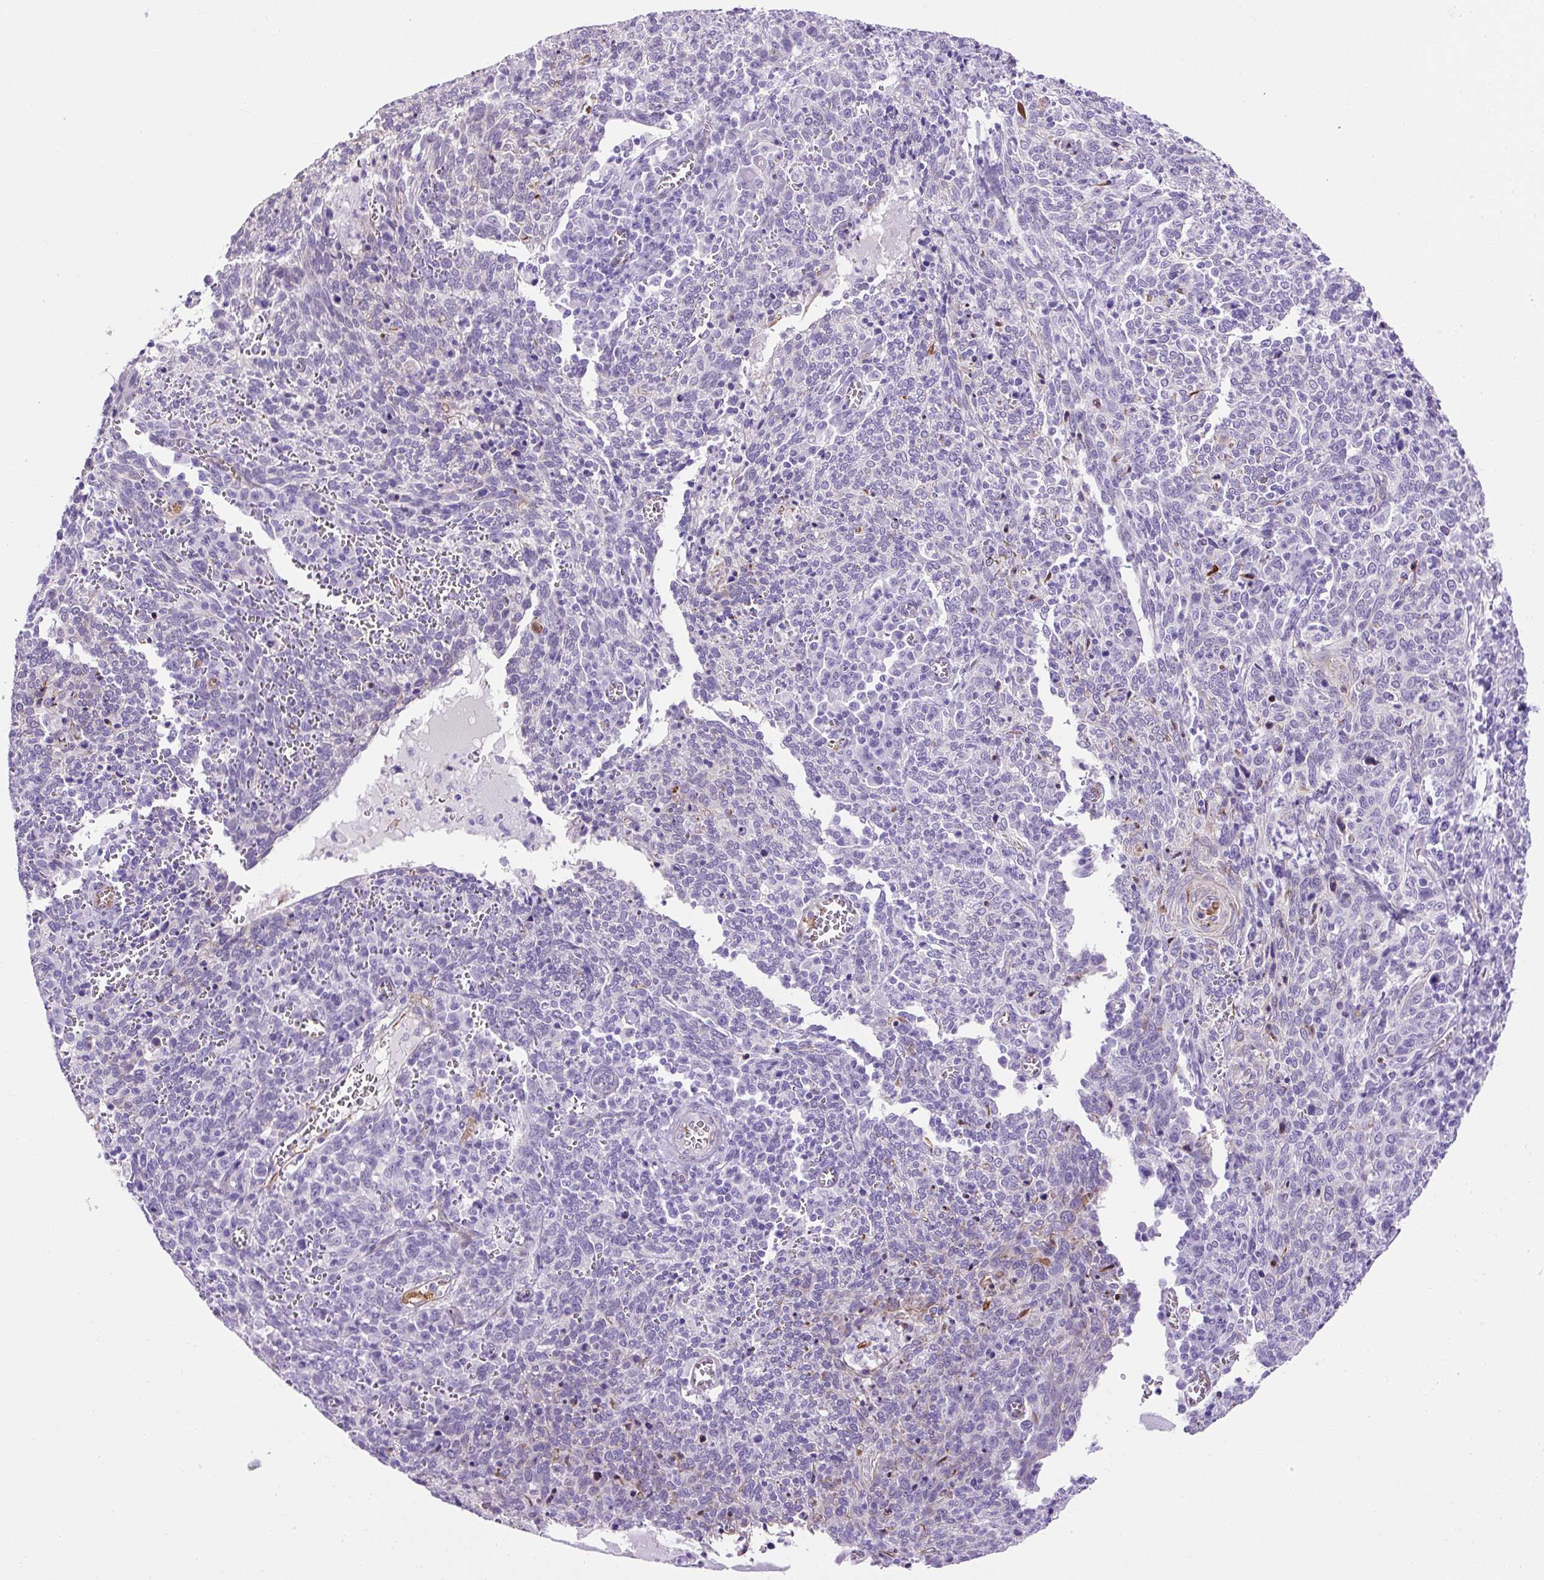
{"staining": {"intensity": "negative", "quantity": "none", "location": "none"}, "tissue": "cervical cancer", "cell_type": "Tumor cells", "image_type": "cancer", "snomed": [{"axis": "morphology", "description": "Squamous cell carcinoma, NOS"}, {"axis": "topography", "description": "Cervix"}], "caption": "High power microscopy image of an immunohistochemistry photomicrograph of cervical cancer (squamous cell carcinoma), revealing no significant positivity in tumor cells.", "gene": "KRT12", "patient": {"sex": "female", "age": 46}}